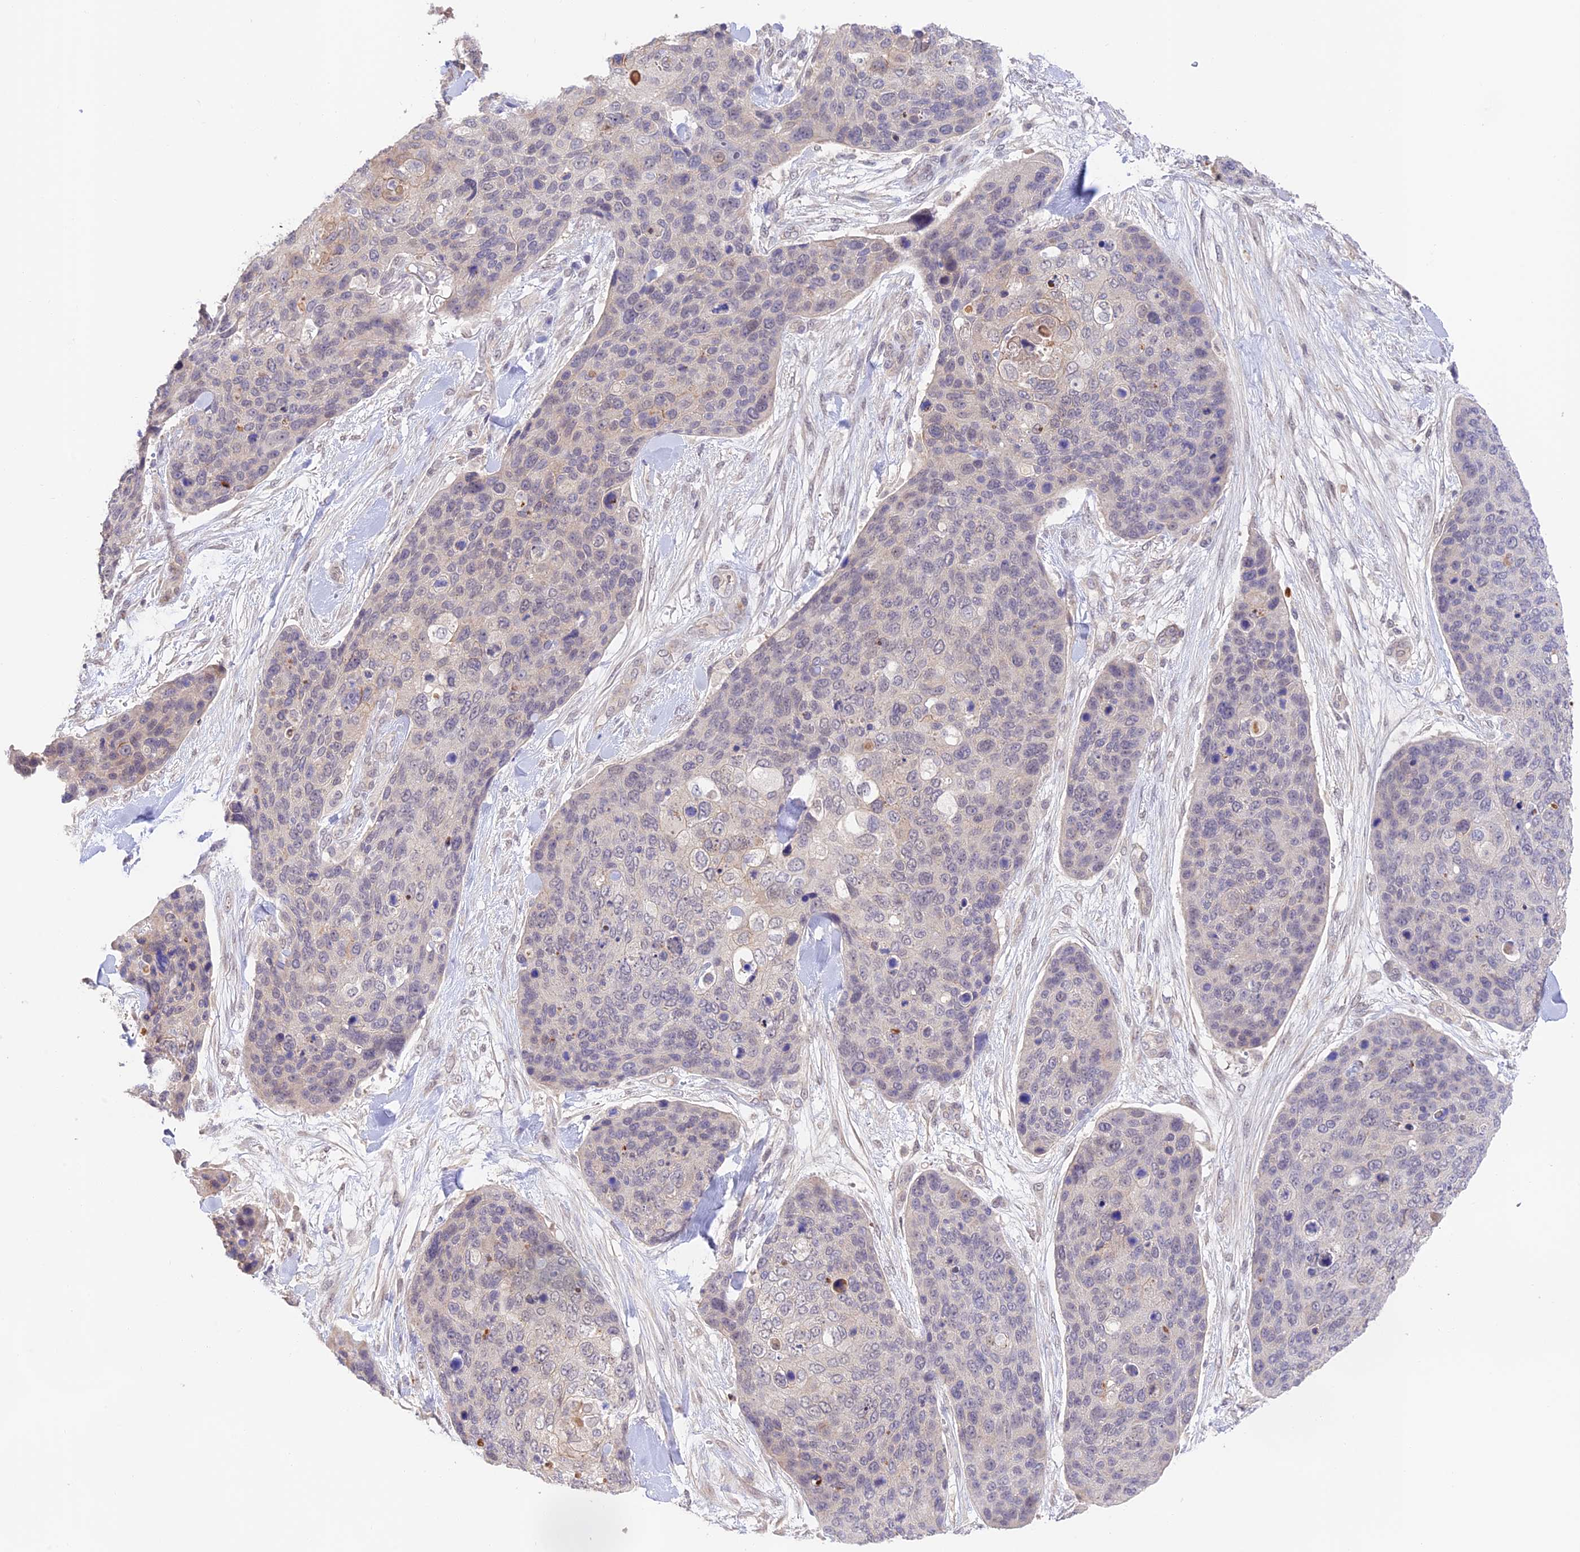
{"staining": {"intensity": "negative", "quantity": "none", "location": "none"}, "tissue": "skin cancer", "cell_type": "Tumor cells", "image_type": "cancer", "snomed": [{"axis": "morphology", "description": "Basal cell carcinoma"}, {"axis": "topography", "description": "Skin"}], "caption": "The image reveals no significant positivity in tumor cells of skin cancer (basal cell carcinoma).", "gene": "CAMSAP3", "patient": {"sex": "female", "age": 74}}